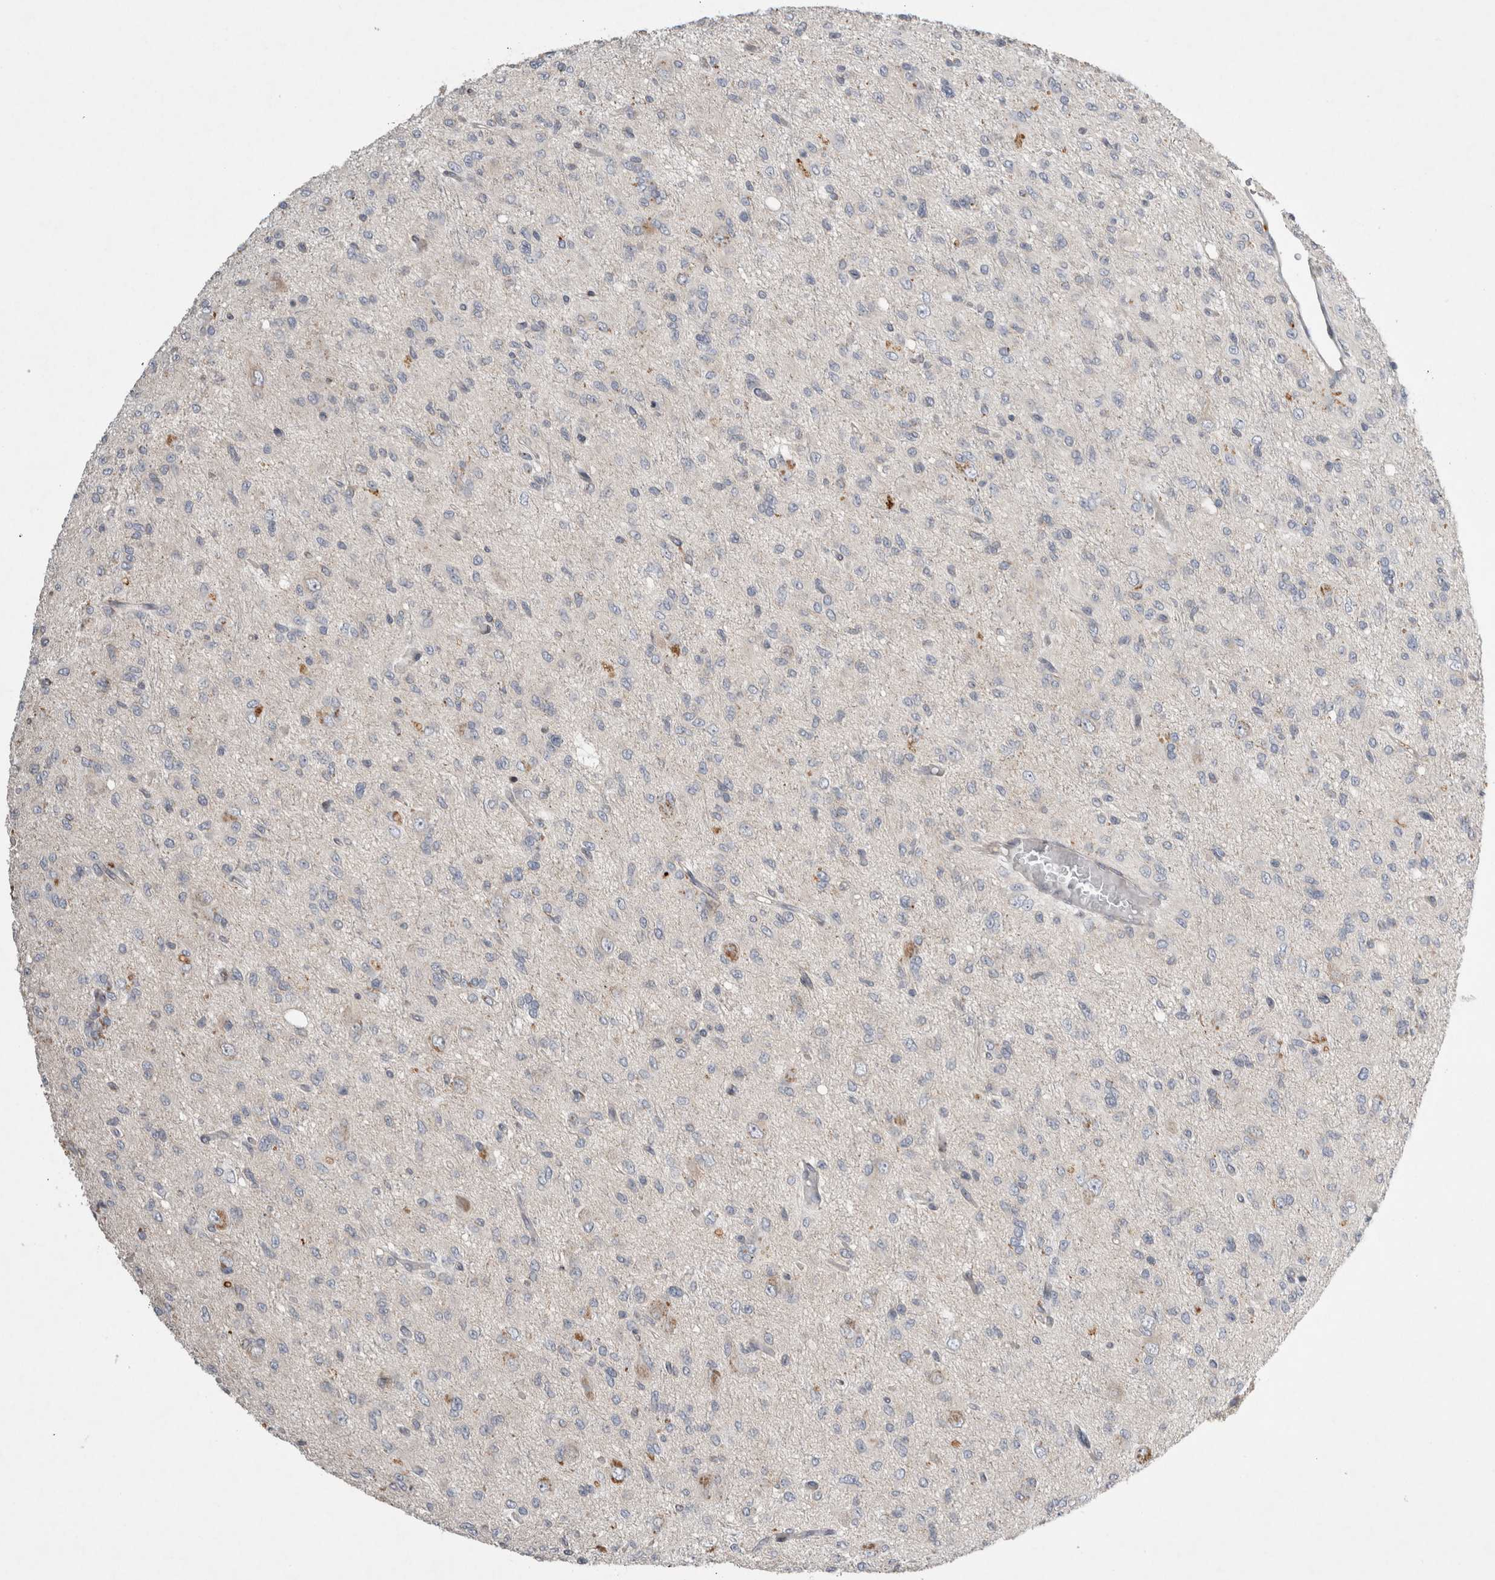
{"staining": {"intensity": "negative", "quantity": "none", "location": "none"}, "tissue": "glioma", "cell_type": "Tumor cells", "image_type": "cancer", "snomed": [{"axis": "morphology", "description": "Glioma, malignant, High grade"}, {"axis": "topography", "description": "Brain"}], "caption": "Immunohistochemistry micrograph of human malignant glioma (high-grade) stained for a protein (brown), which displays no positivity in tumor cells.", "gene": "TRMT9B", "patient": {"sex": "female", "age": 59}}